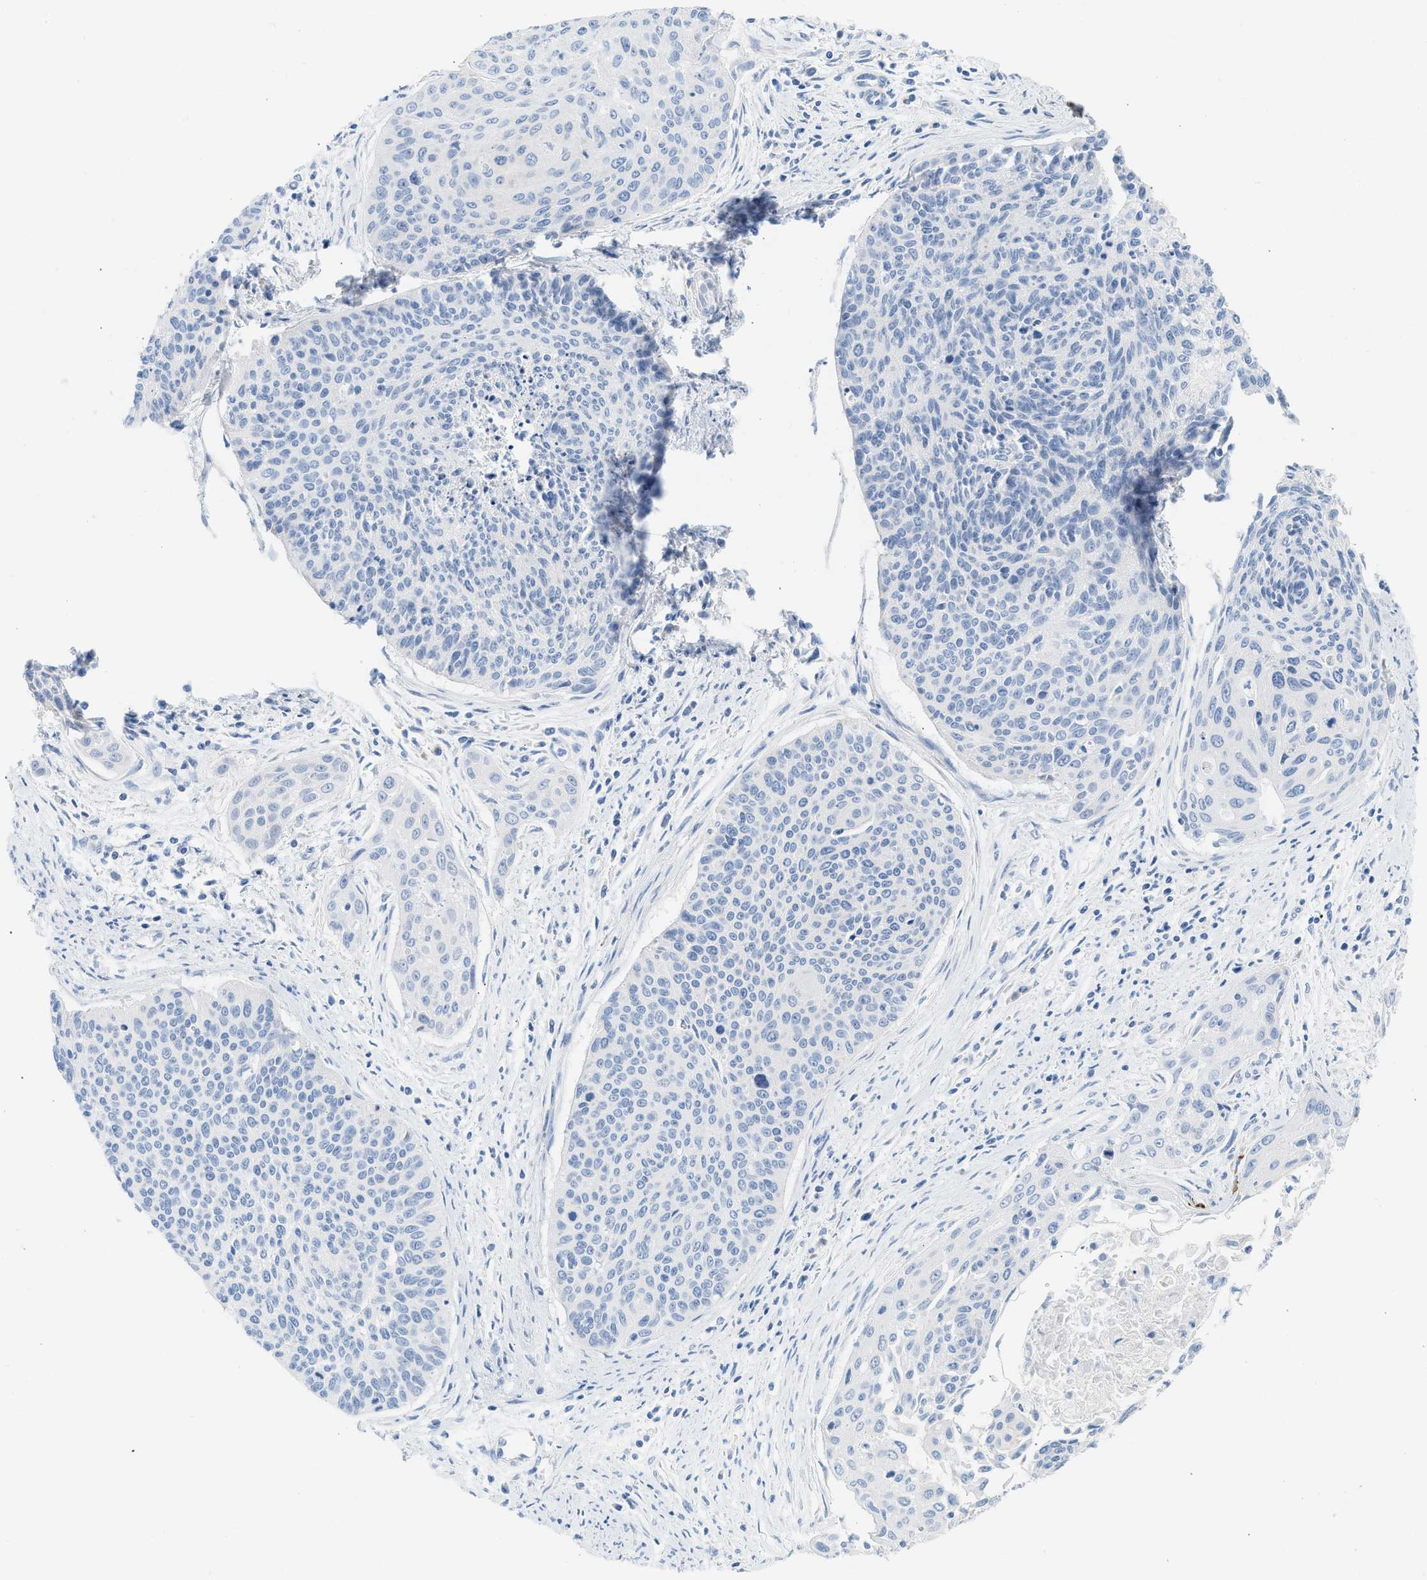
{"staining": {"intensity": "negative", "quantity": "none", "location": "none"}, "tissue": "cervical cancer", "cell_type": "Tumor cells", "image_type": "cancer", "snomed": [{"axis": "morphology", "description": "Squamous cell carcinoma, NOS"}, {"axis": "topography", "description": "Cervix"}], "caption": "Tumor cells show no significant expression in cervical cancer.", "gene": "NDUFS8", "patient": {"sex": "female", "age": 55}}